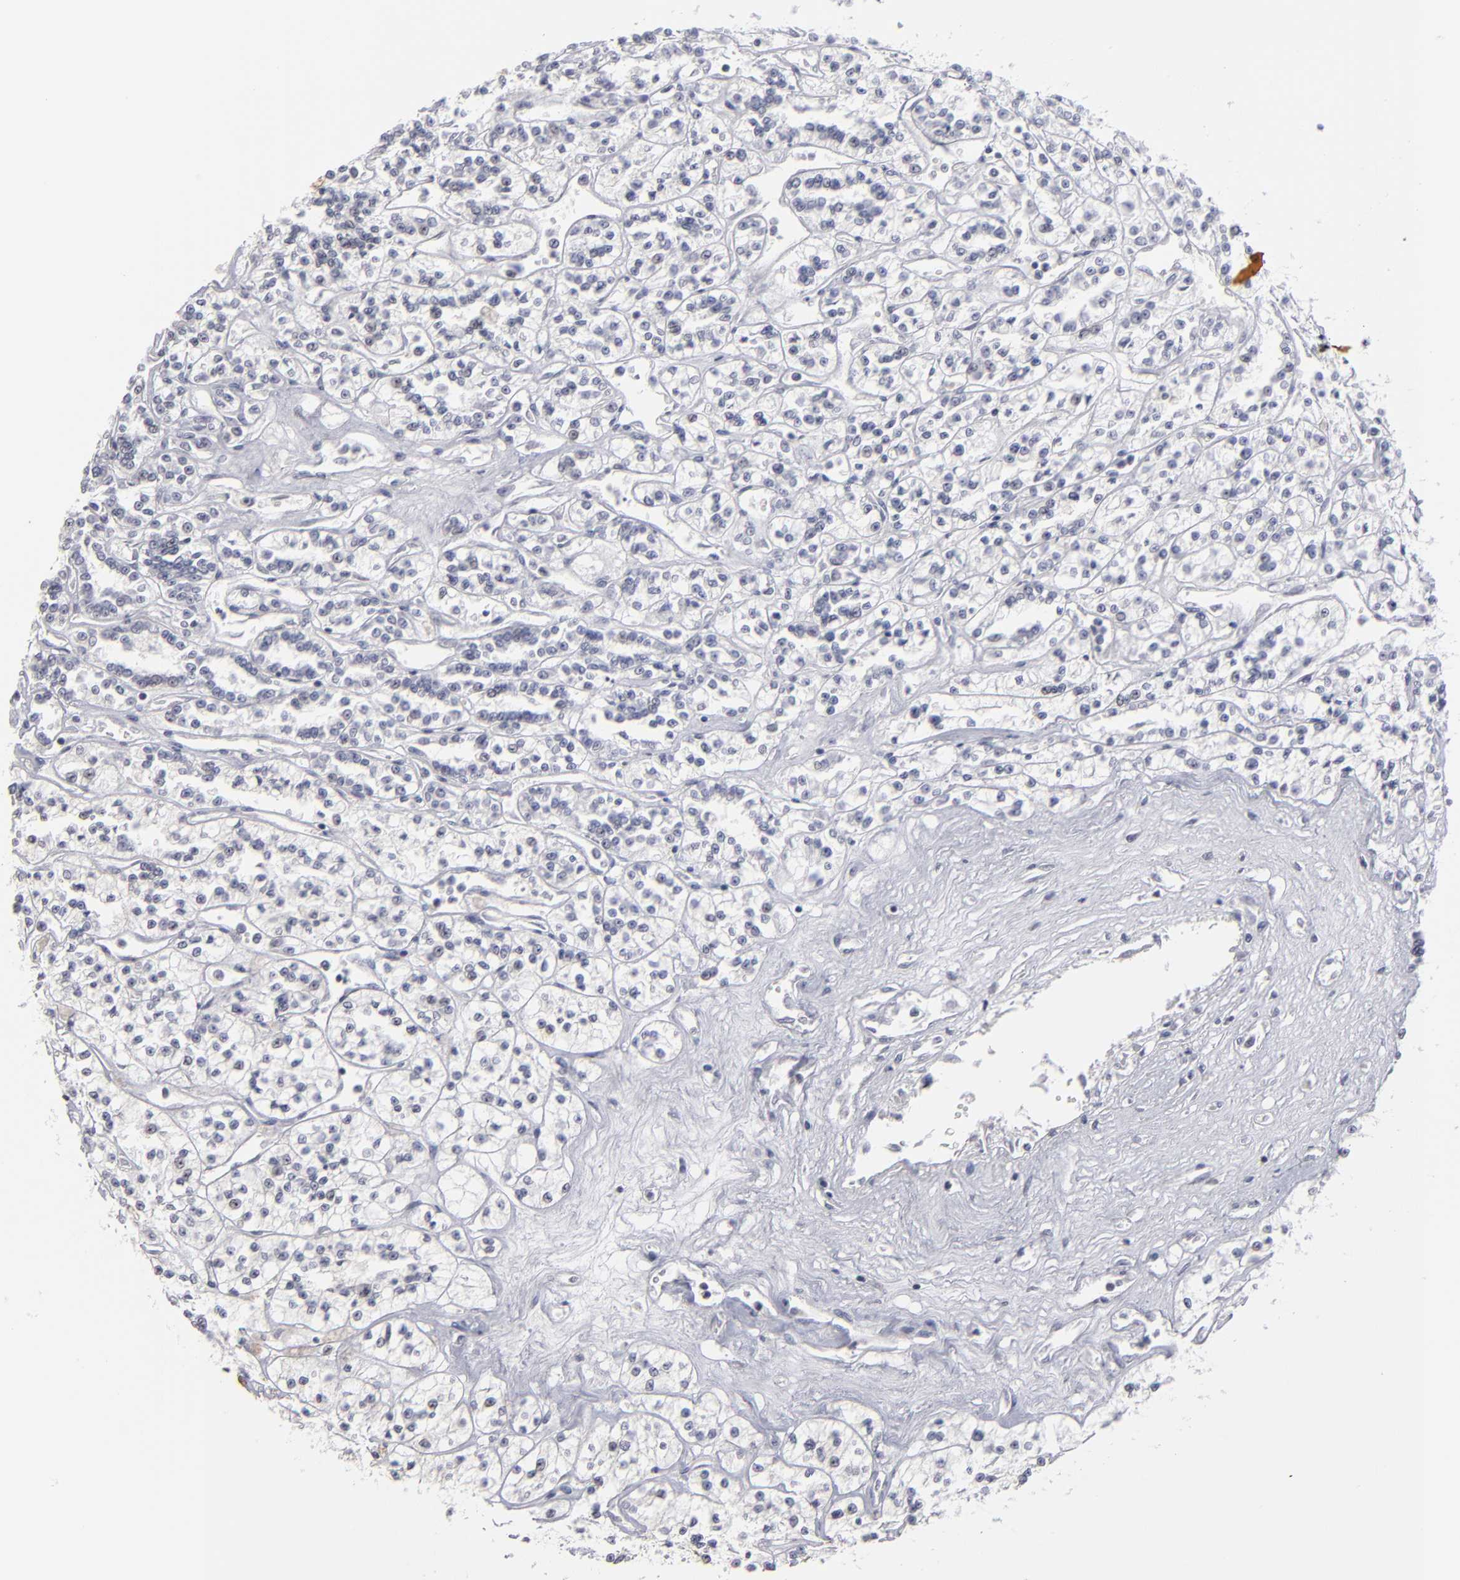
{"staining": {"intensity": "negative", "quantity": "none", "location": "none"}, "tissue": "renal cancer", "cell_type": "Tumor cells", "image_type": "cancer", "snomed": [{"axis": "morphology", "description": "Adenocarcinoma, NOS"}, {"axis": "topography", "description": "Kidney"}], "caption": "Tumor cells are negative for protein expression in human renal cancer (adenocarcinoma). (DAB (3,3'-diaminobenzidine) IHC, high magnification).", "gene": "RPH3A", "patient": {"sex": "female", "age": 76}}